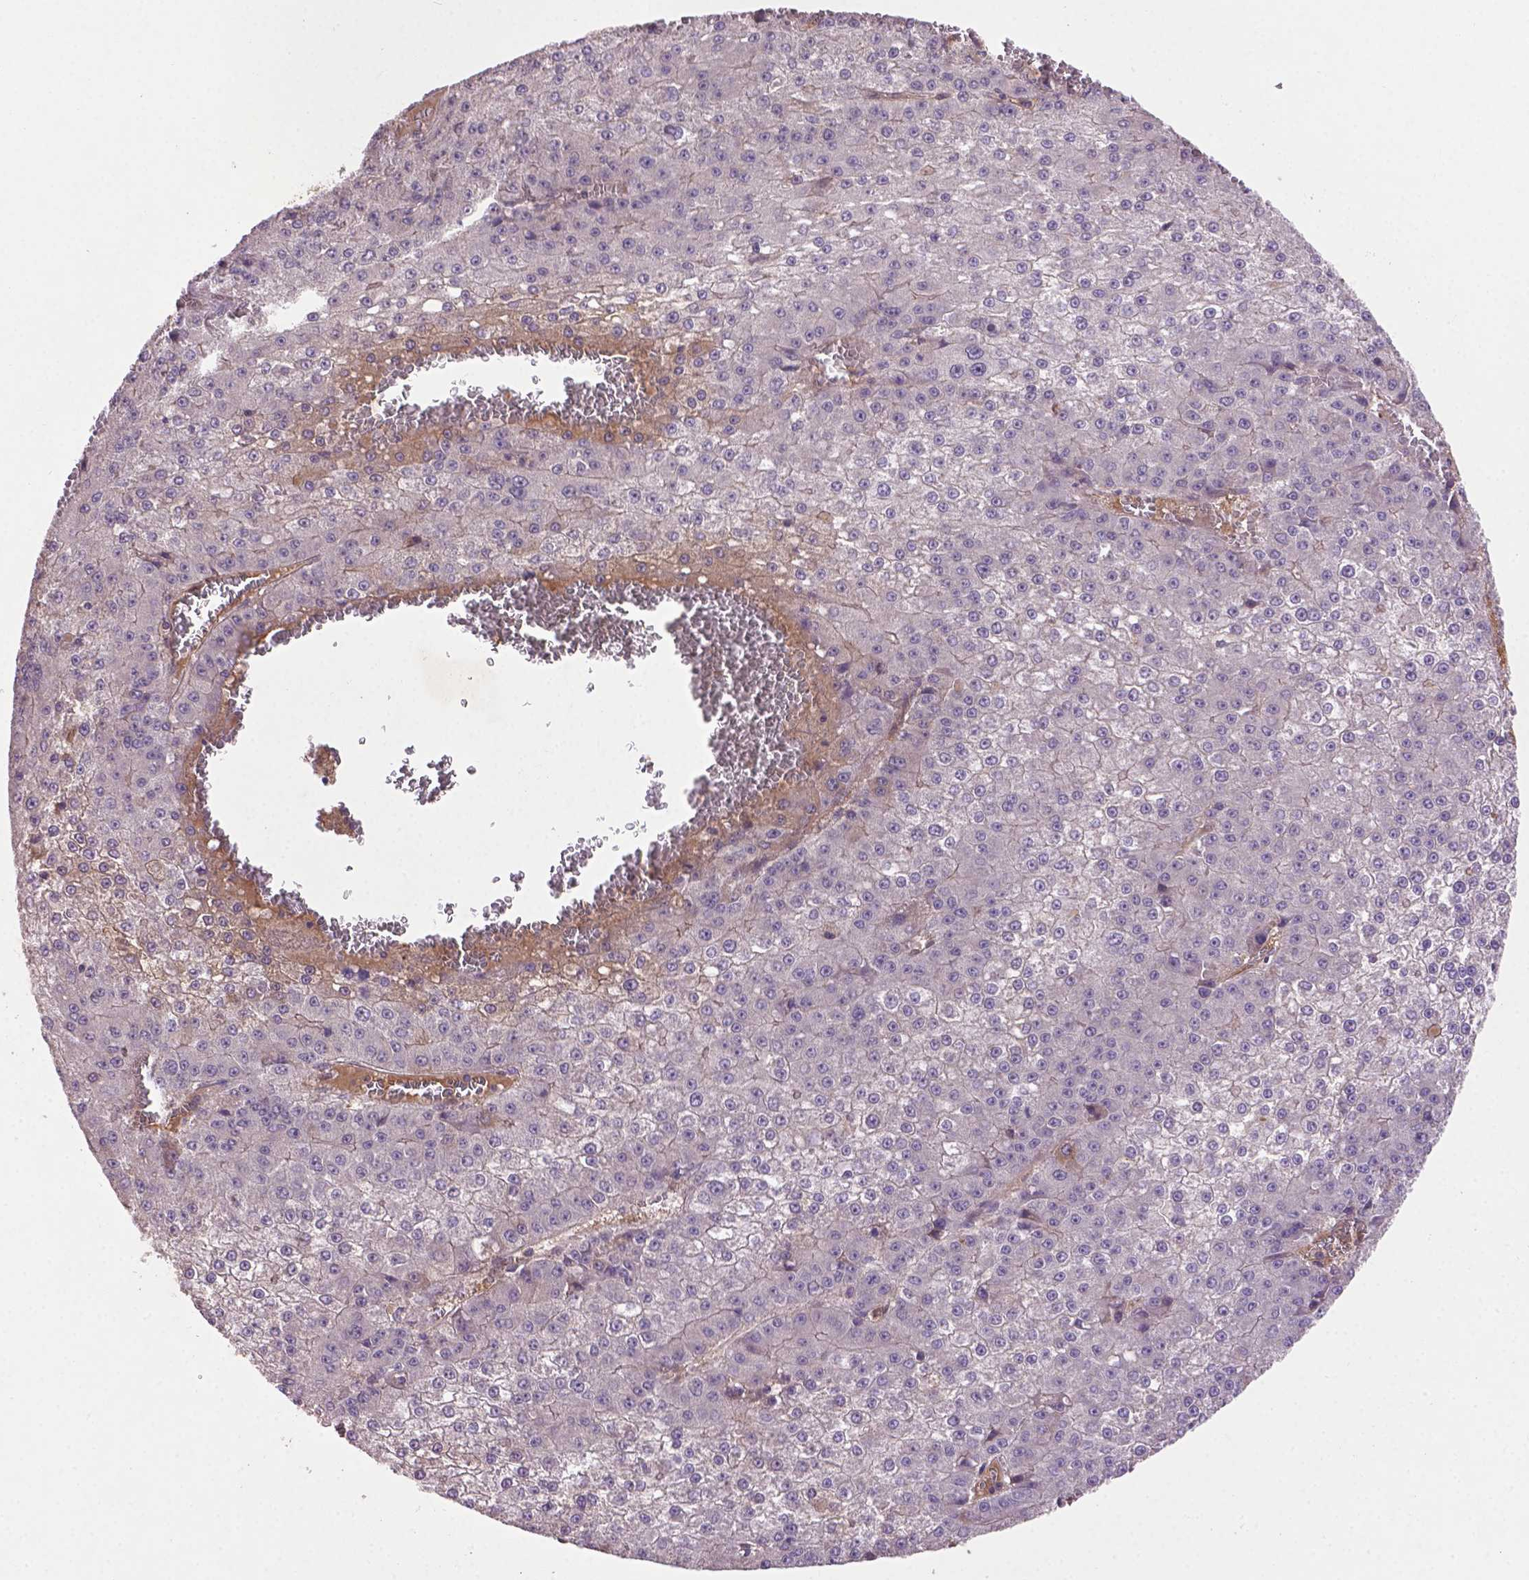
{"staining": {"intensity": "negative", "quantity": "none", "location": "none"}, "tissue": "liver cancer", "cell_type": "Tumor cells", "image_type": "cancer", "snomed": [{"axis": "morphology", "description": "Carcinoma, Hepatocellular, NOS"}, {"axis": "topography", "description": "Liver"}], "caption": "IHC histopathology image of neoplastic tissue: liver cancer (hepatocellular carcinoma) stained with DAB (3,3'-diaminobenzidine) exhibits no significant protein positivity in tumor cells. (DAB immunohistochemistry (IHC), high magnification).", "gene": "SOX17", "patient": {"sex": "female", "age": 73}}